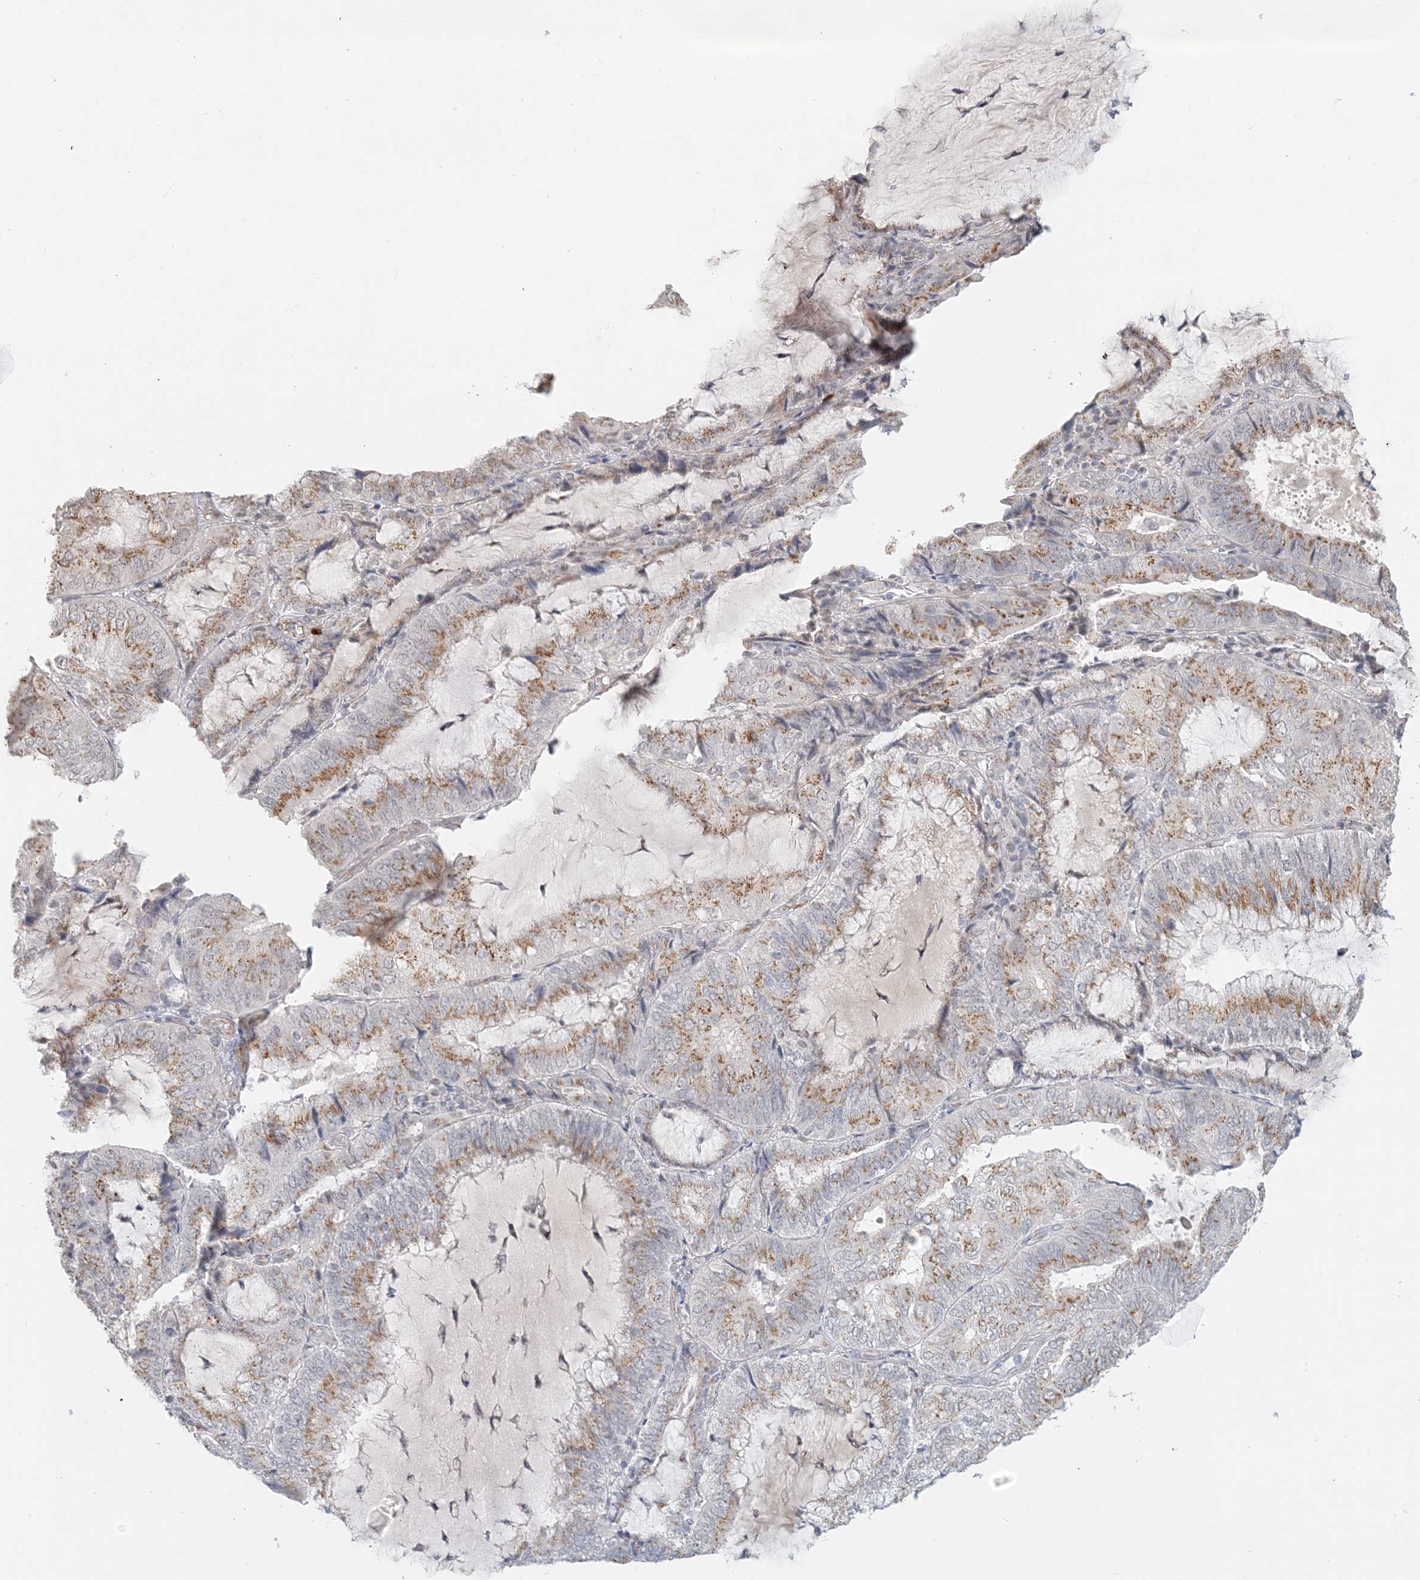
{"staining": {"intensity": "moderate", "quantity": ">75%", "location": "cytoplasmic/membranous"}, "tissue": "endometrial cancer", "cell_type": "Tumor cells", "image_type": "cancer", "snomed": [{"axis": "morphology", "description": "Adenocarcinoma, NOS"}, {"axis": "topography", "description": "Endometrium"}], "caption": "Human endometrial cancer stained with a protein marker reveals moderate staining in tumor cells.", "gene": "ZCCHC4", "patient": {"sex": "female", "age": 81}}